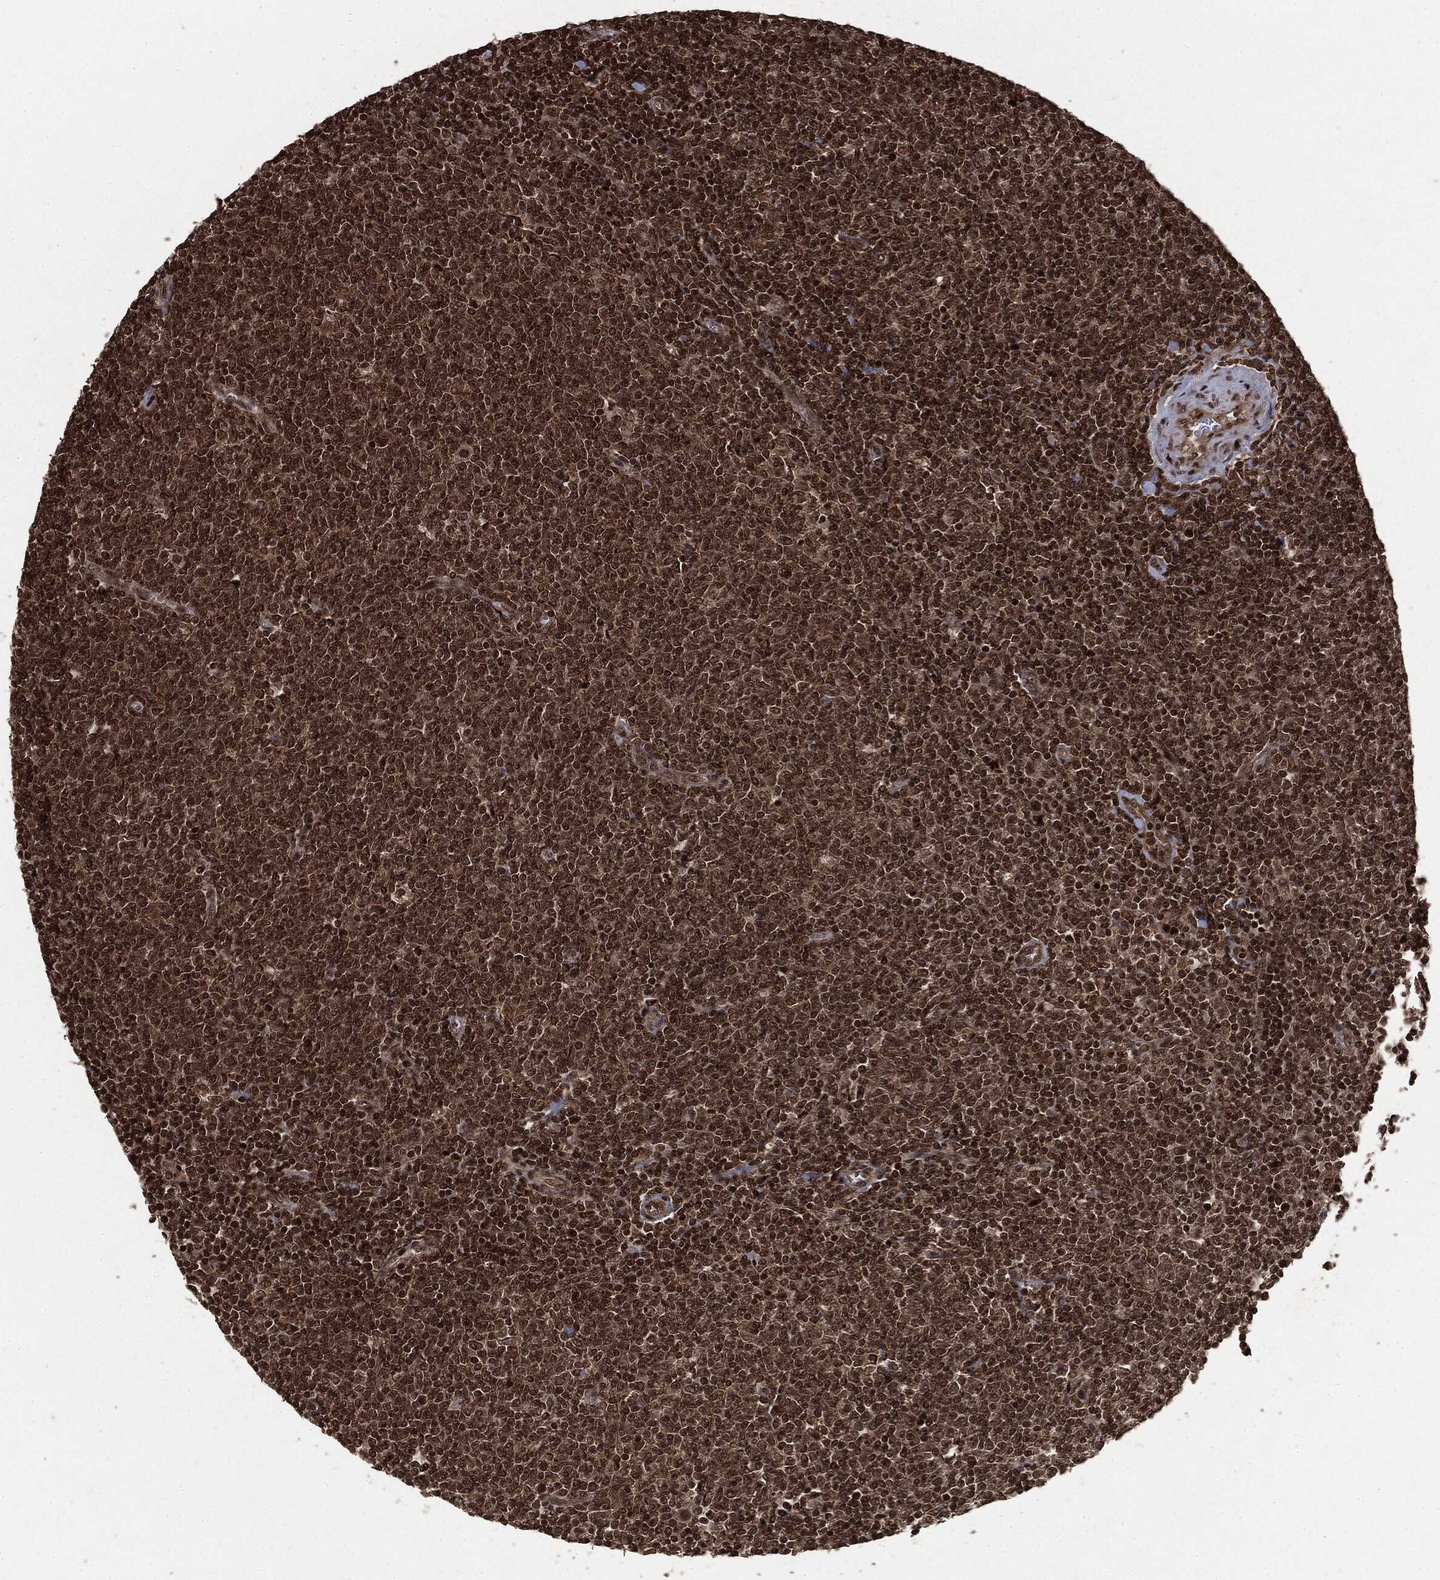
{"staining": {"intensity": "strong", "quantity": ">75%", "location": "cytoplasmic/membranous,nuclear"}, "tissue": "lymphoma", "cell_type": "Tumor cells", "image_type": "cancer", "snomed": [{"axis": "morphology", "description": "Malignant lymphoma, non-Hodgkin's type, Low grade"}, {"axis": "topography", "description": "Lymph node"}], "caption": "This micrograph displays immunohistochemistry staining of human lymphoma, with high strong cytoplasmic/membranous and nuclear positivity in about >75% of tumor cells.", "gene": "CTDP1", "patient": {"sex": "male", "age": 52}}